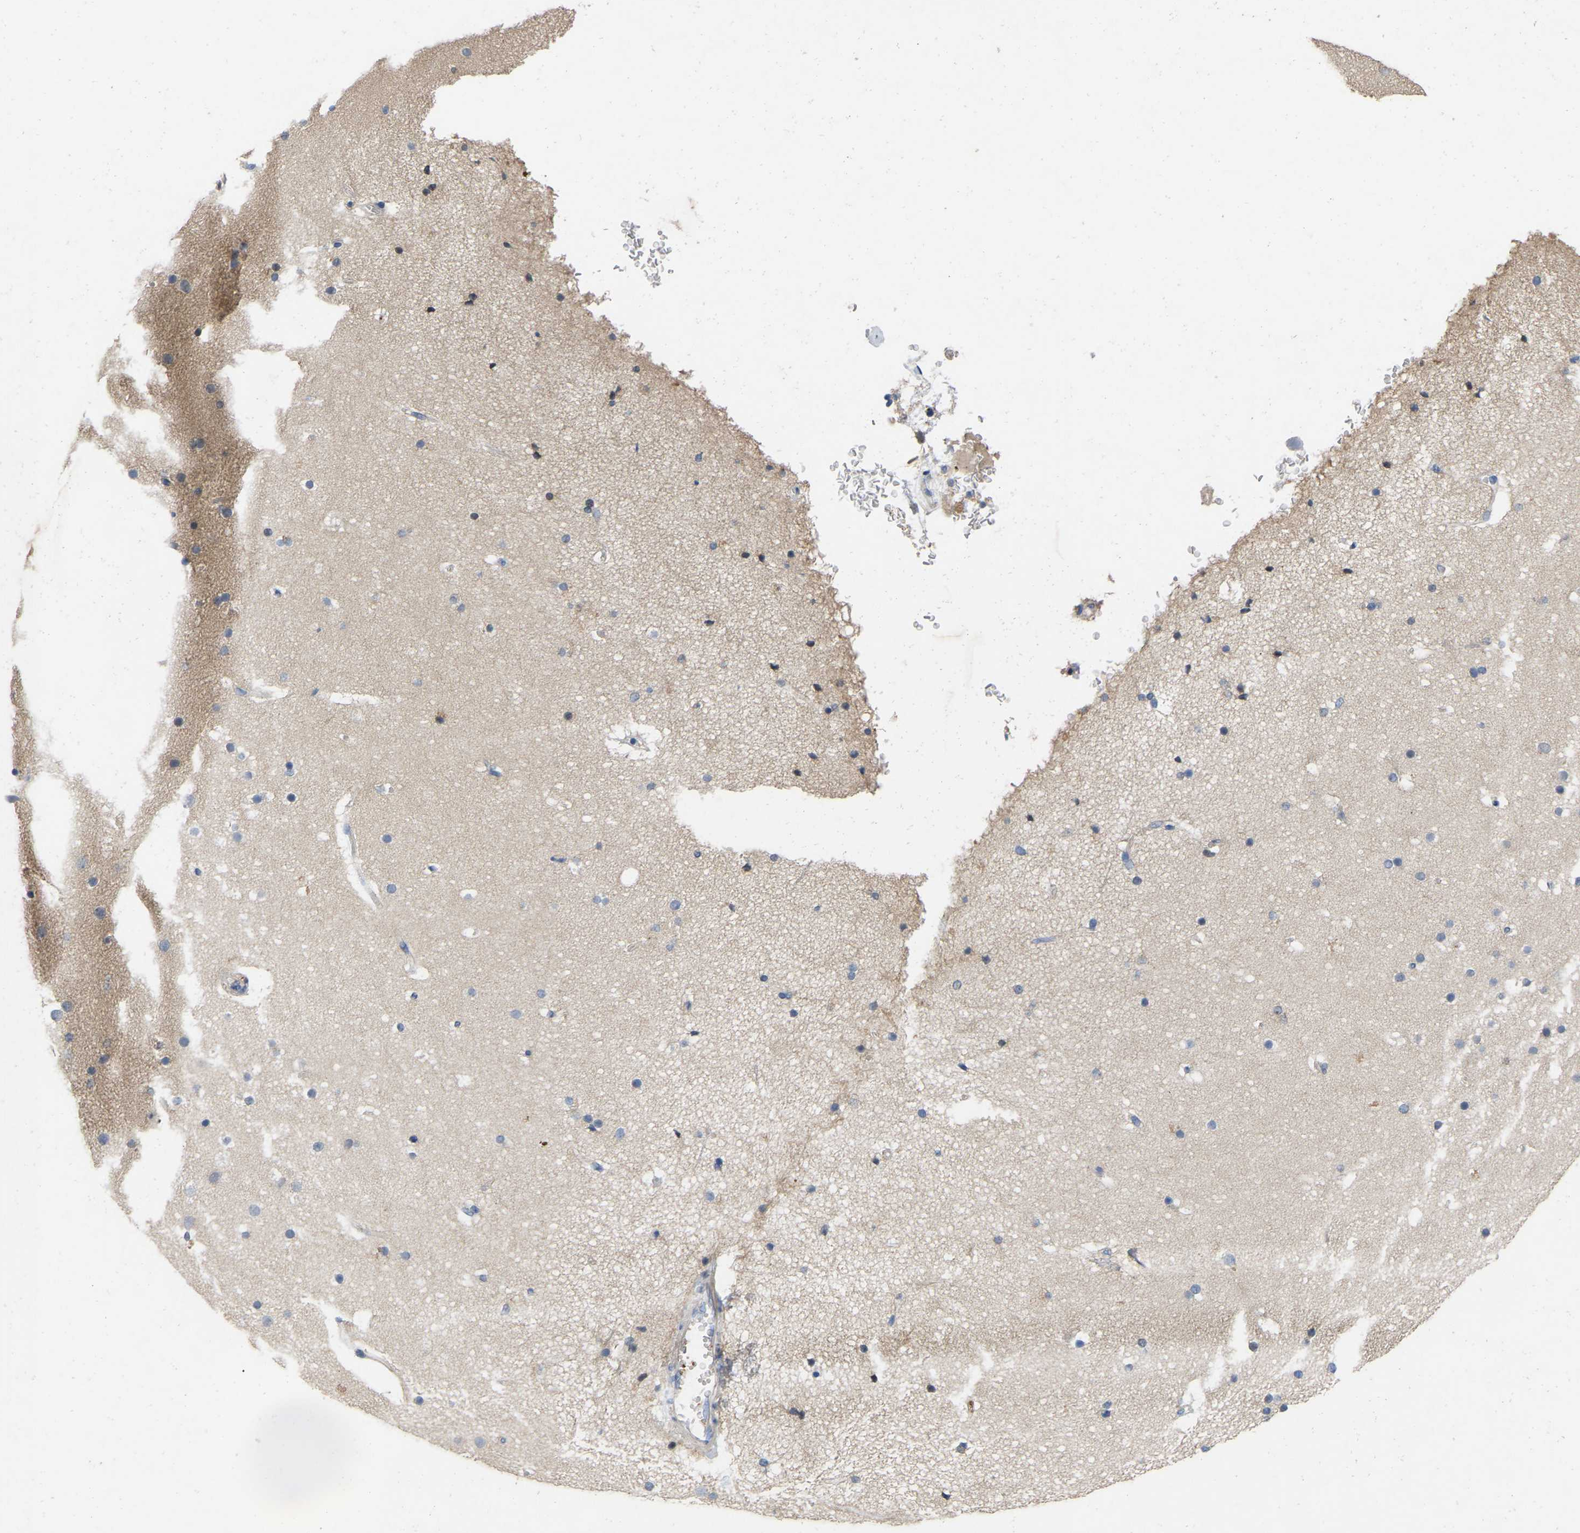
{"staining": {"intensity": "negative", "quantity": "none", "location": "none"}, "tissue": "cerebral cortex", "cell_type": "Endothelial cells", "image_type": "normal", "snomed": [{"axis": "morphology", "description": "Normal tissue, NOS"}, {"axis": "topography", "description": "Cerebral cortex"}], "caption": "Protein analysis of benign cerebral cortex displays no significant staining in endothelial cells.", "gene": "RHEB", "patient": {"sex": "male", "age": 57}}